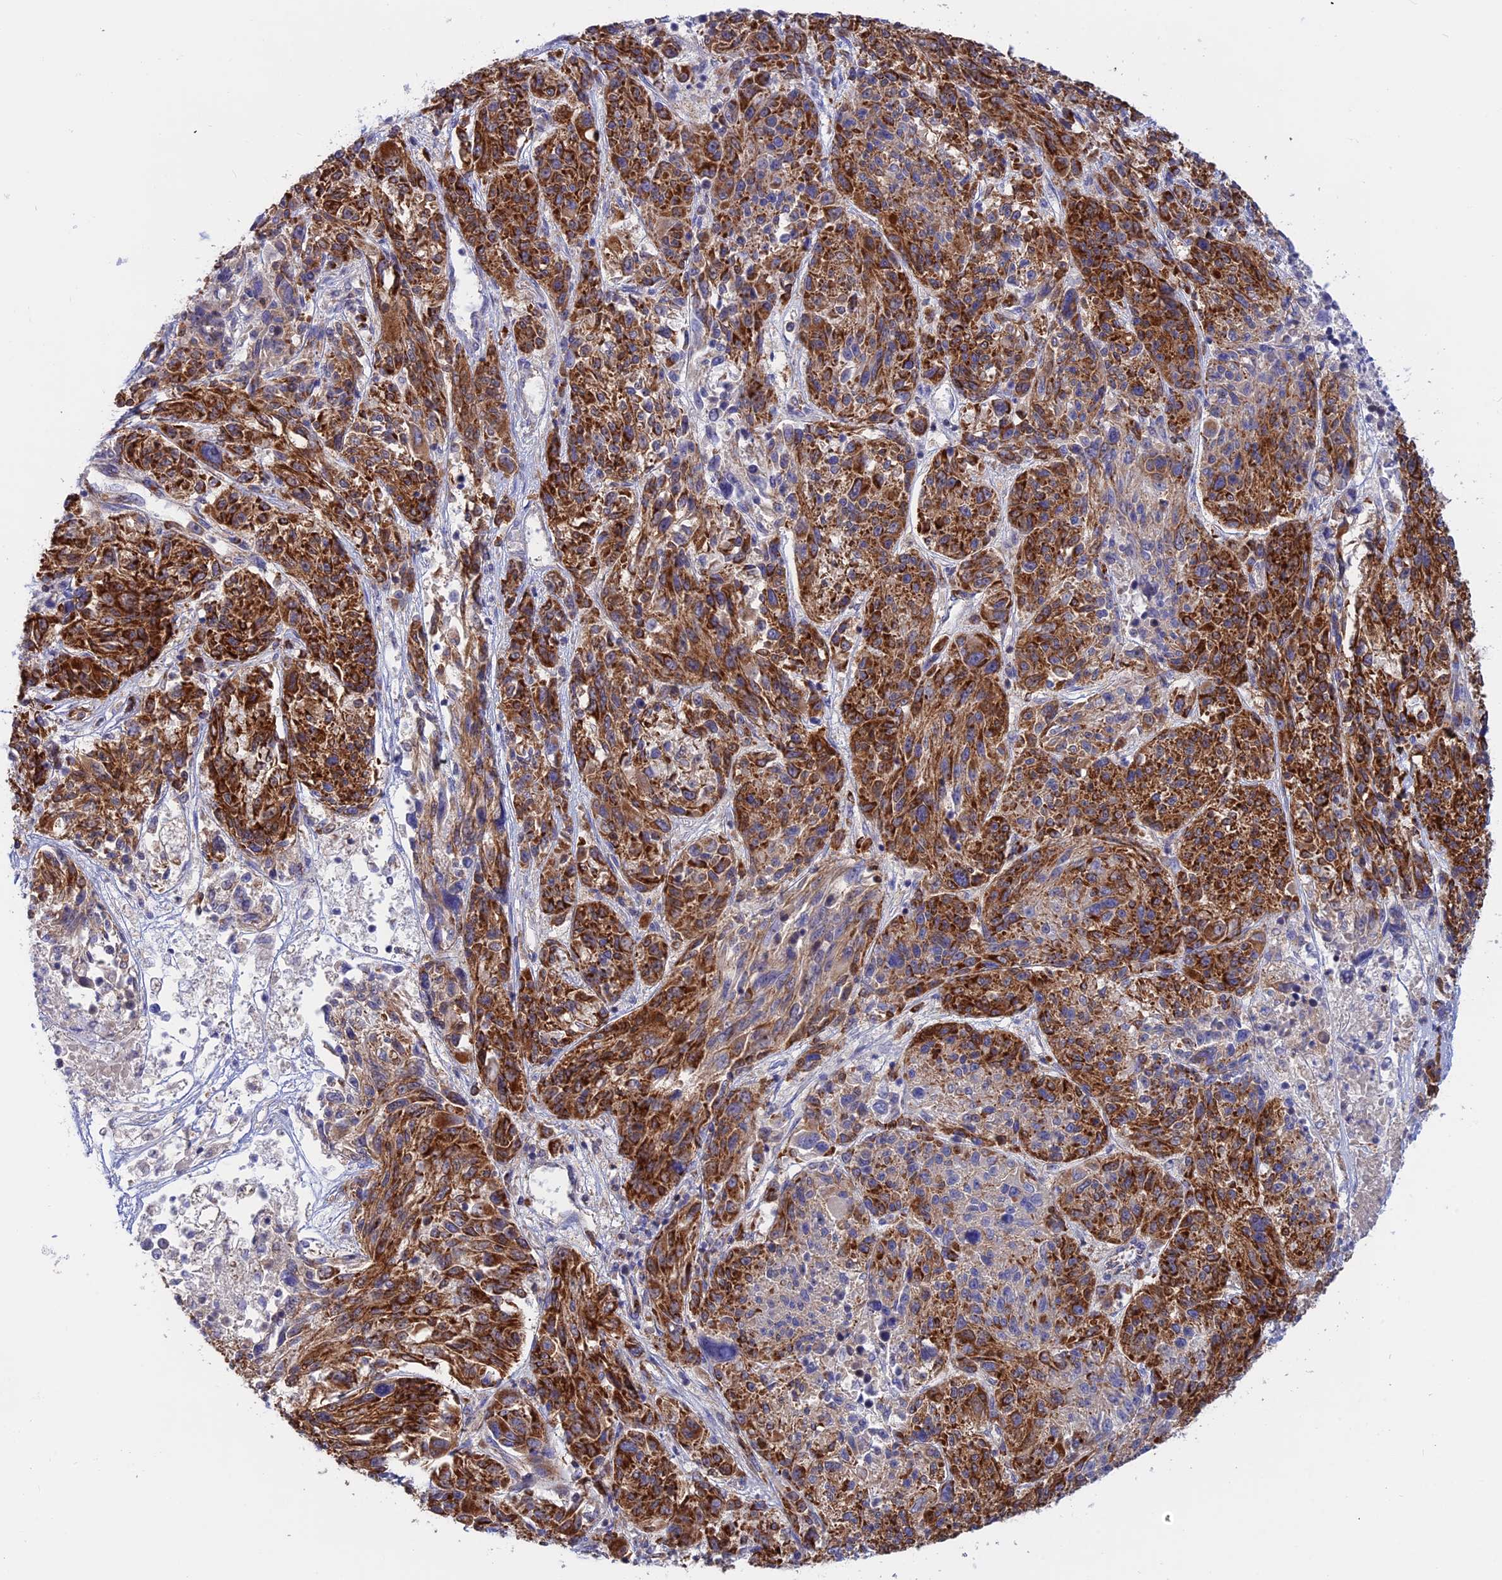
{"staining": {"intensity": "strong", "quantity": "25%-75%", "location": "cytoplasmic/membranous"}, "tissue": "melanoma", "cell_type": "Tumor cells", "image_type": "cancer", "snomed": [{"axis": "morphology", "description": "Malignant melanoma, NOS"}, {"axis": "topography", "description": "Skin"}], "caption": "A brown stain highlights strong cytoplasmic/membranous staining of a protein in melanoma tumor cells. Immunohistochemistry (ihc) stains the protein of interest in brown and the nuclei are stained blue.", "gene": "GCDH", "patient": {"sex": "male", "age": 53}}